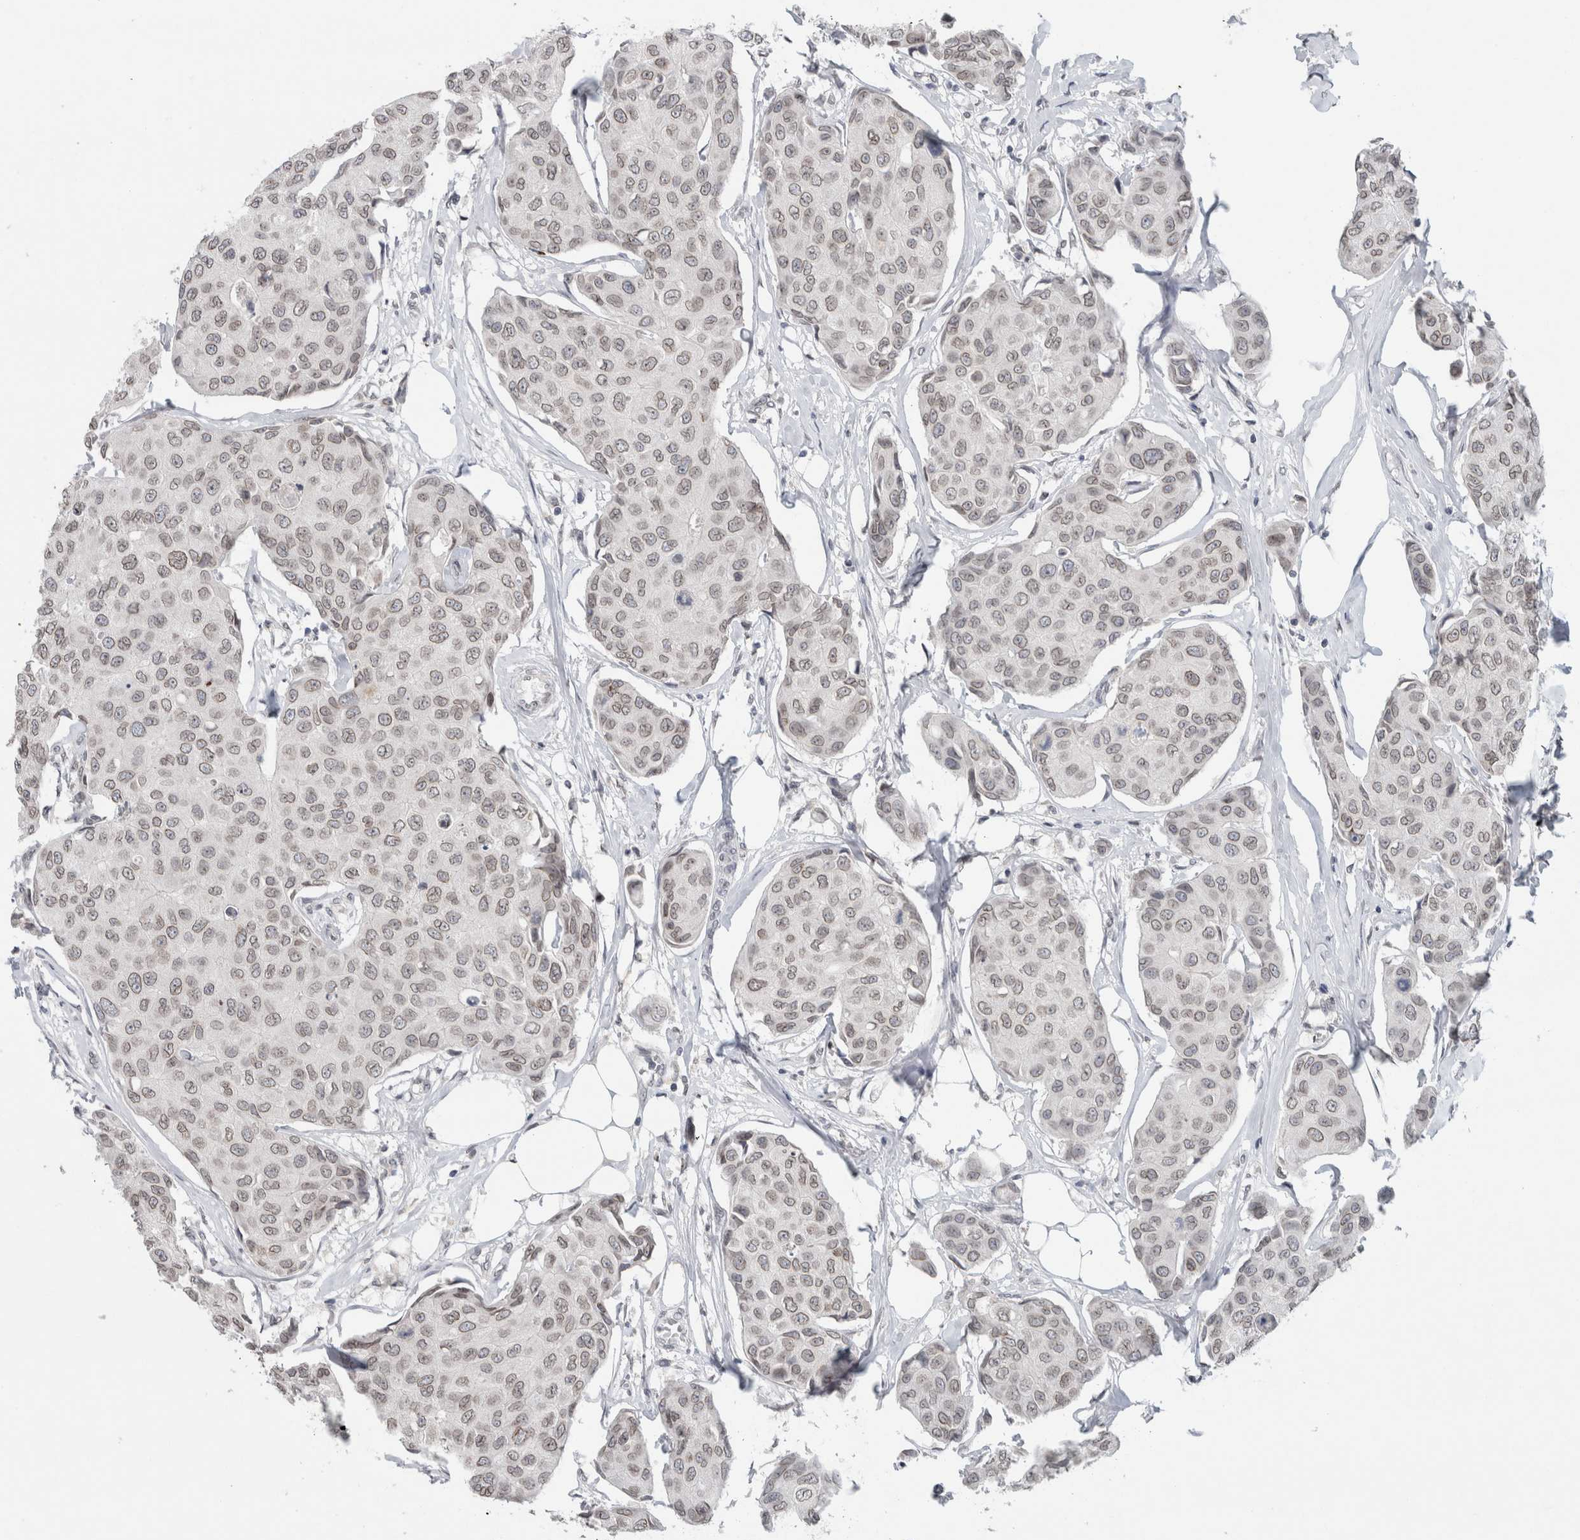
{"staining": {"intensity": "weak", "quantity": ">75%", "location": "nuclear"}, "tissue": "breast cancer", "cell_type": "Tumor cells", "image_type": "cancer", "snomed": [{"axis": "morphology", "description": "Duct carcinoma"}, {"axis": "topography", "description": "Breast"}], "caption": "Protein expression analysis of breast intraductal carcinoma exhibits weak nuclear positivity in about >75% of tumor cells.", "gene": "ZNF770", "patient": {"sex": "female", "age": 80}}